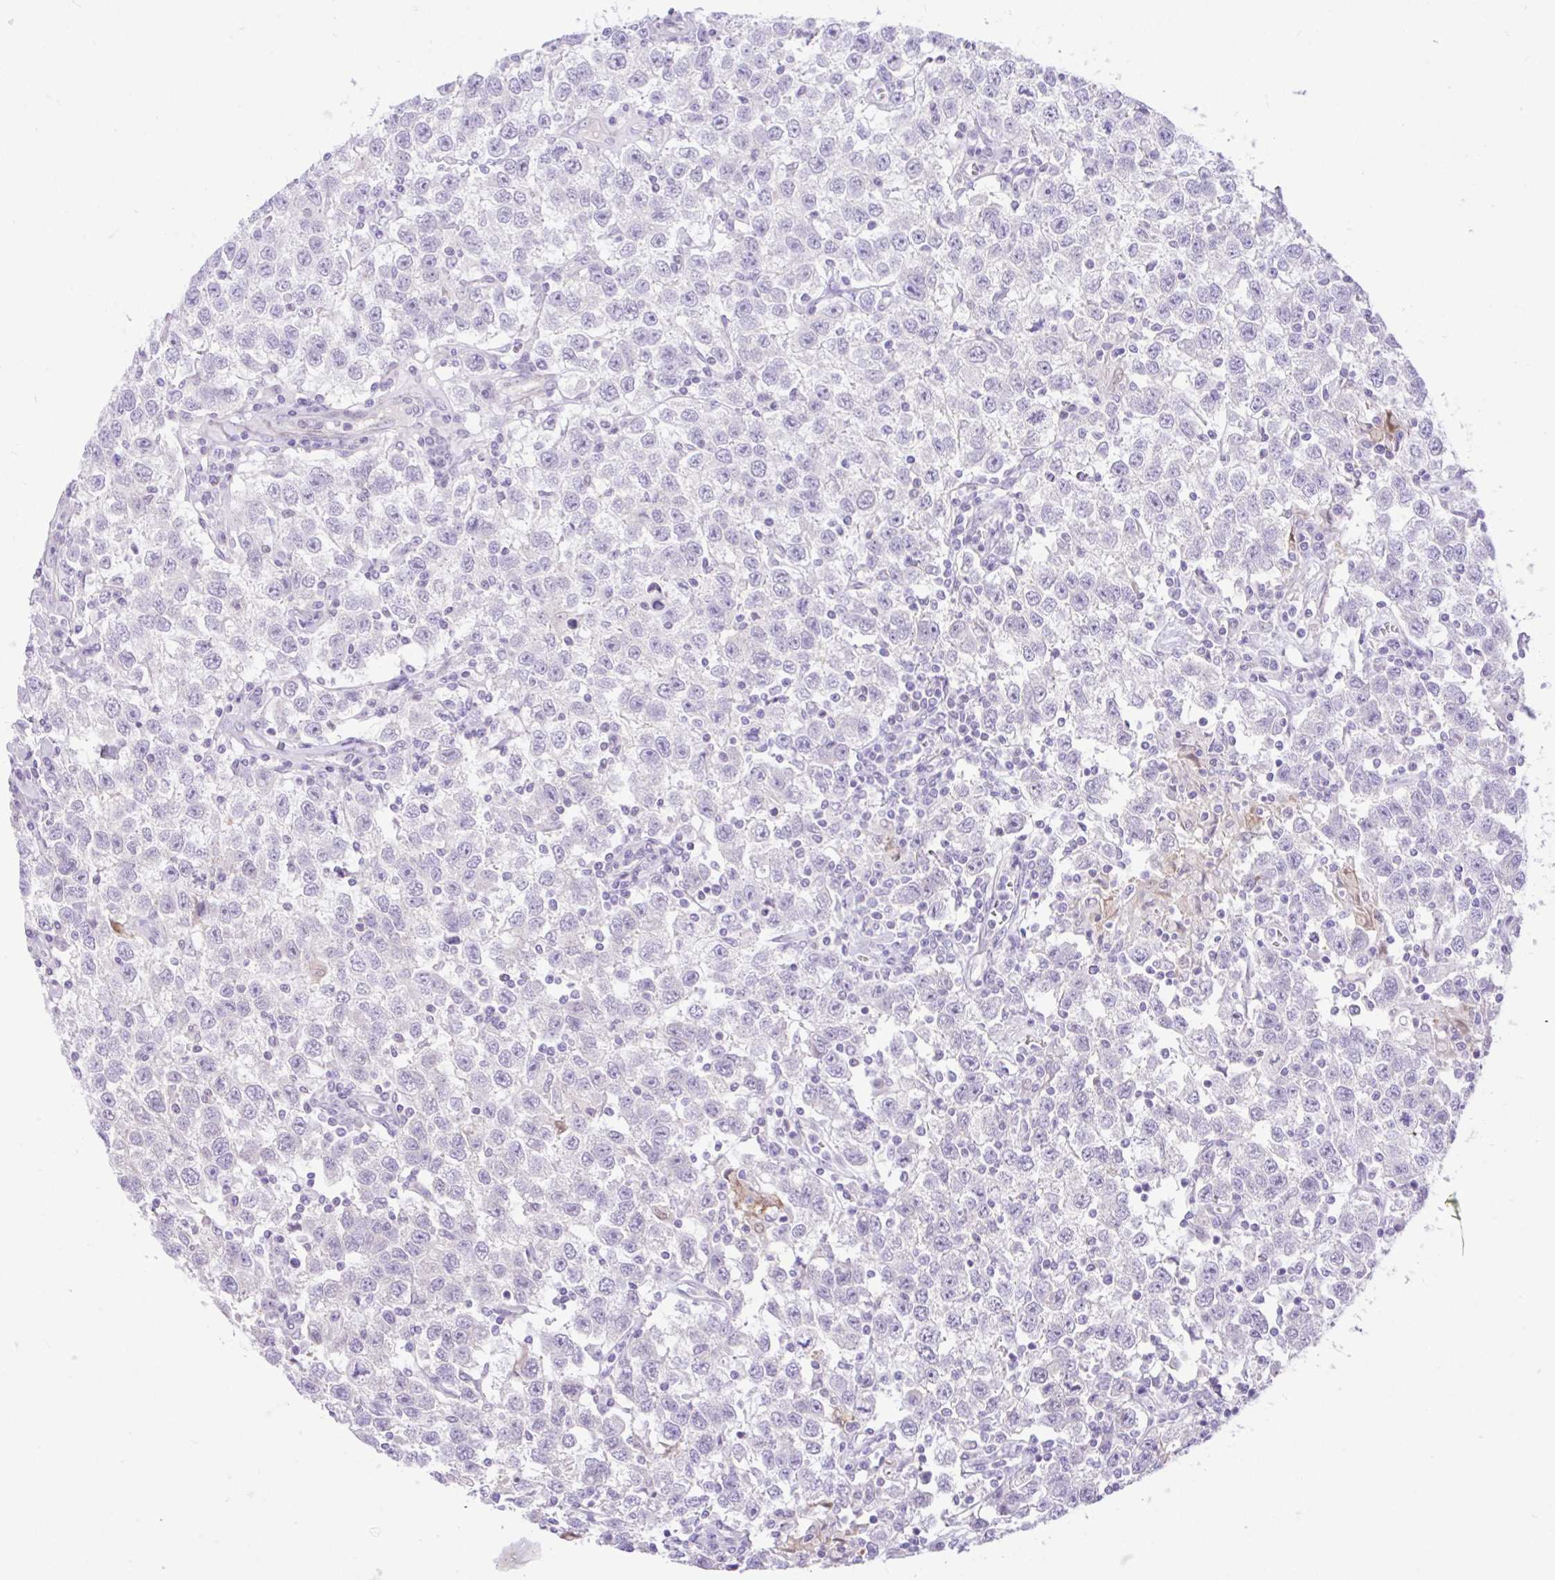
{"staining": {"intensity": "negative", "quantity": "none", "location": "none"}, "tissue": "testis cancer", "cell_type": "Tumor cells", "image_type": "cancer", "snomed": [{"axis": "morphology", "description": "Seminoma, NOS"}, {"axis": "topography", "description": "Testis"}], "caption": "Immunohistochemical staining of human testis seminoma exhibits no significant positivity in tumor cells.", "gene": "ZNF101", "patient": {"sex": "male", "age": 41}}